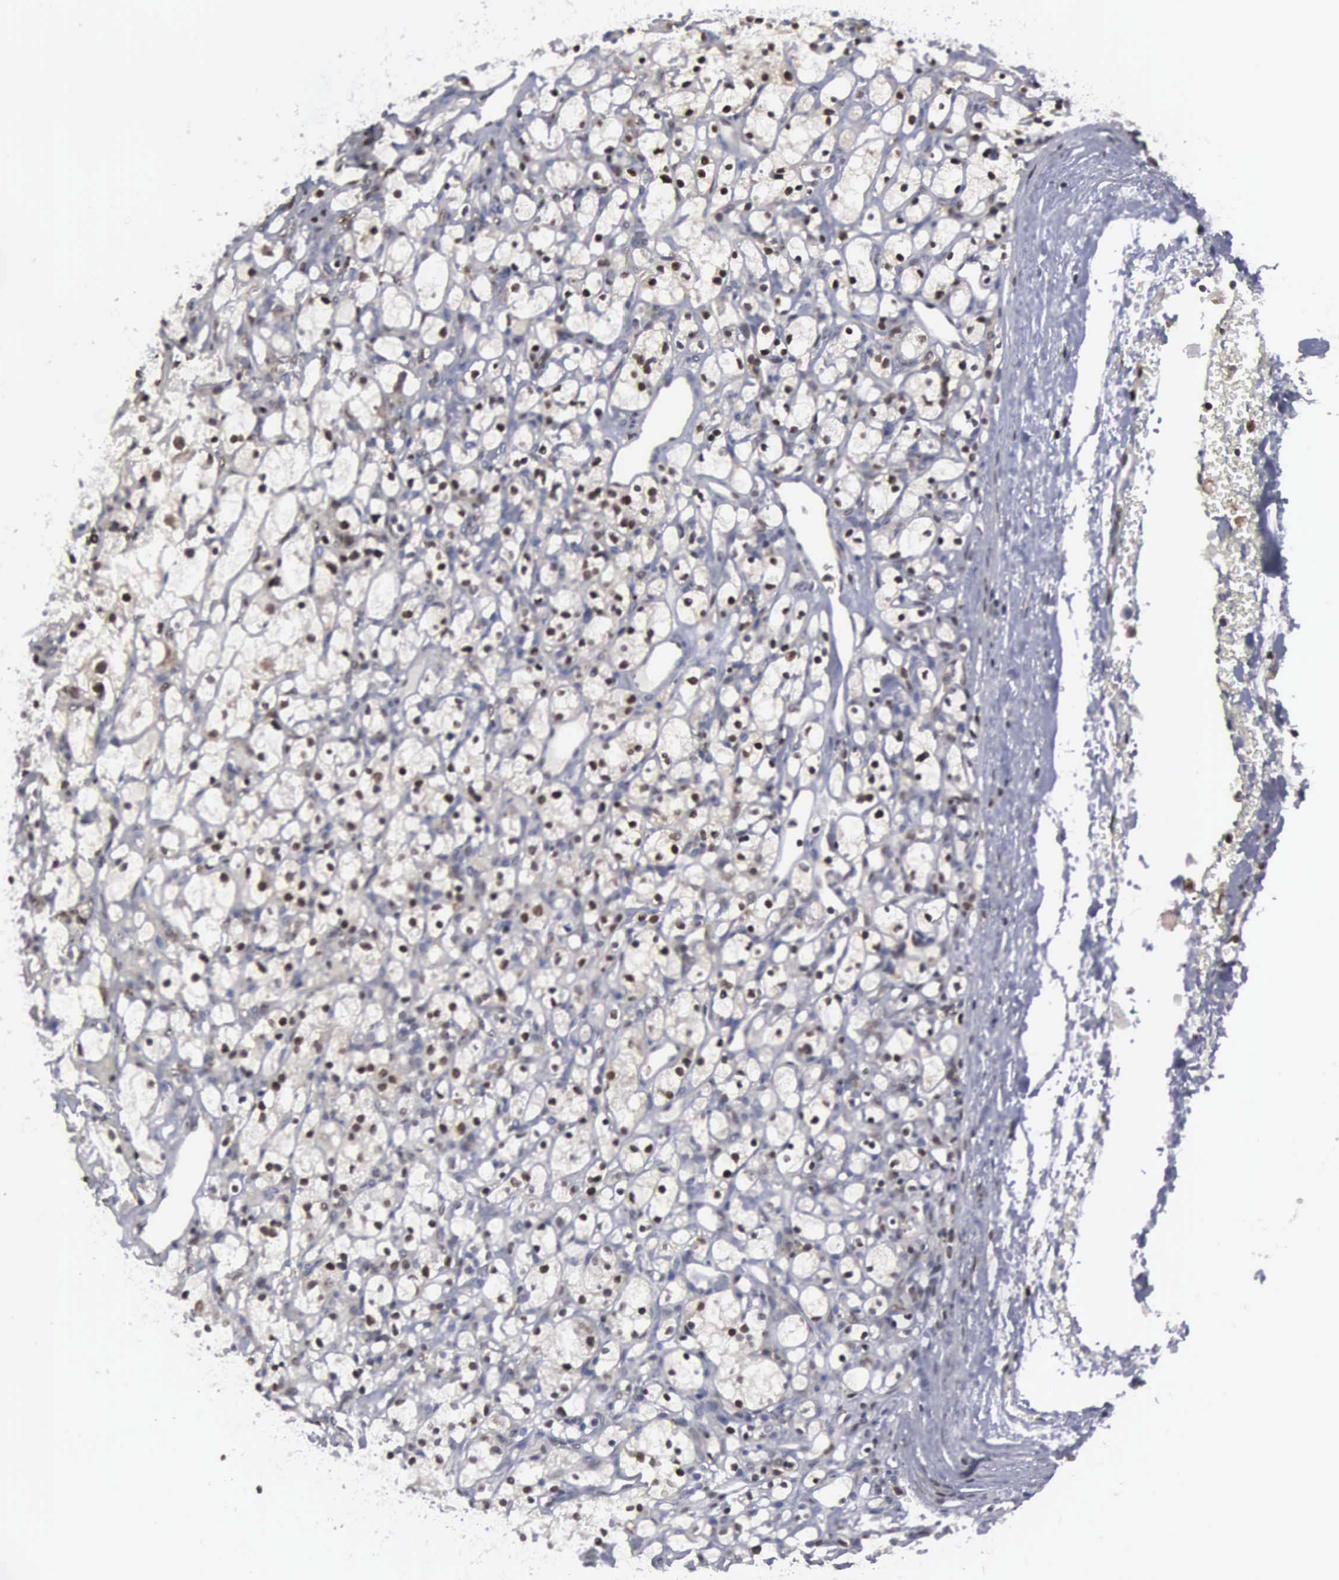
{"staining": {"intensity": "strong", "quantity": ">75%", "location": "nuclear"}, "tissue": "renal cancer", "cell_type": "Tumor cells", "image_type": "cancer", "snomed": [{"axis": "morphology", "description": "Adenocarcinoma, NOS"}, {"axis": "topography", "description": "Kidney"}], "caption": "DAB immunohistochemical staining of human renal cancer shows strong nuclear protein positivity in approximately >75% of tumor cells. (DAB (3,3'-diaminobenzidine) = brown stain, brightfield microscopy at high magnification).", "gene": "TRMT5", "patient": {"sex": "female", "age": 83}}